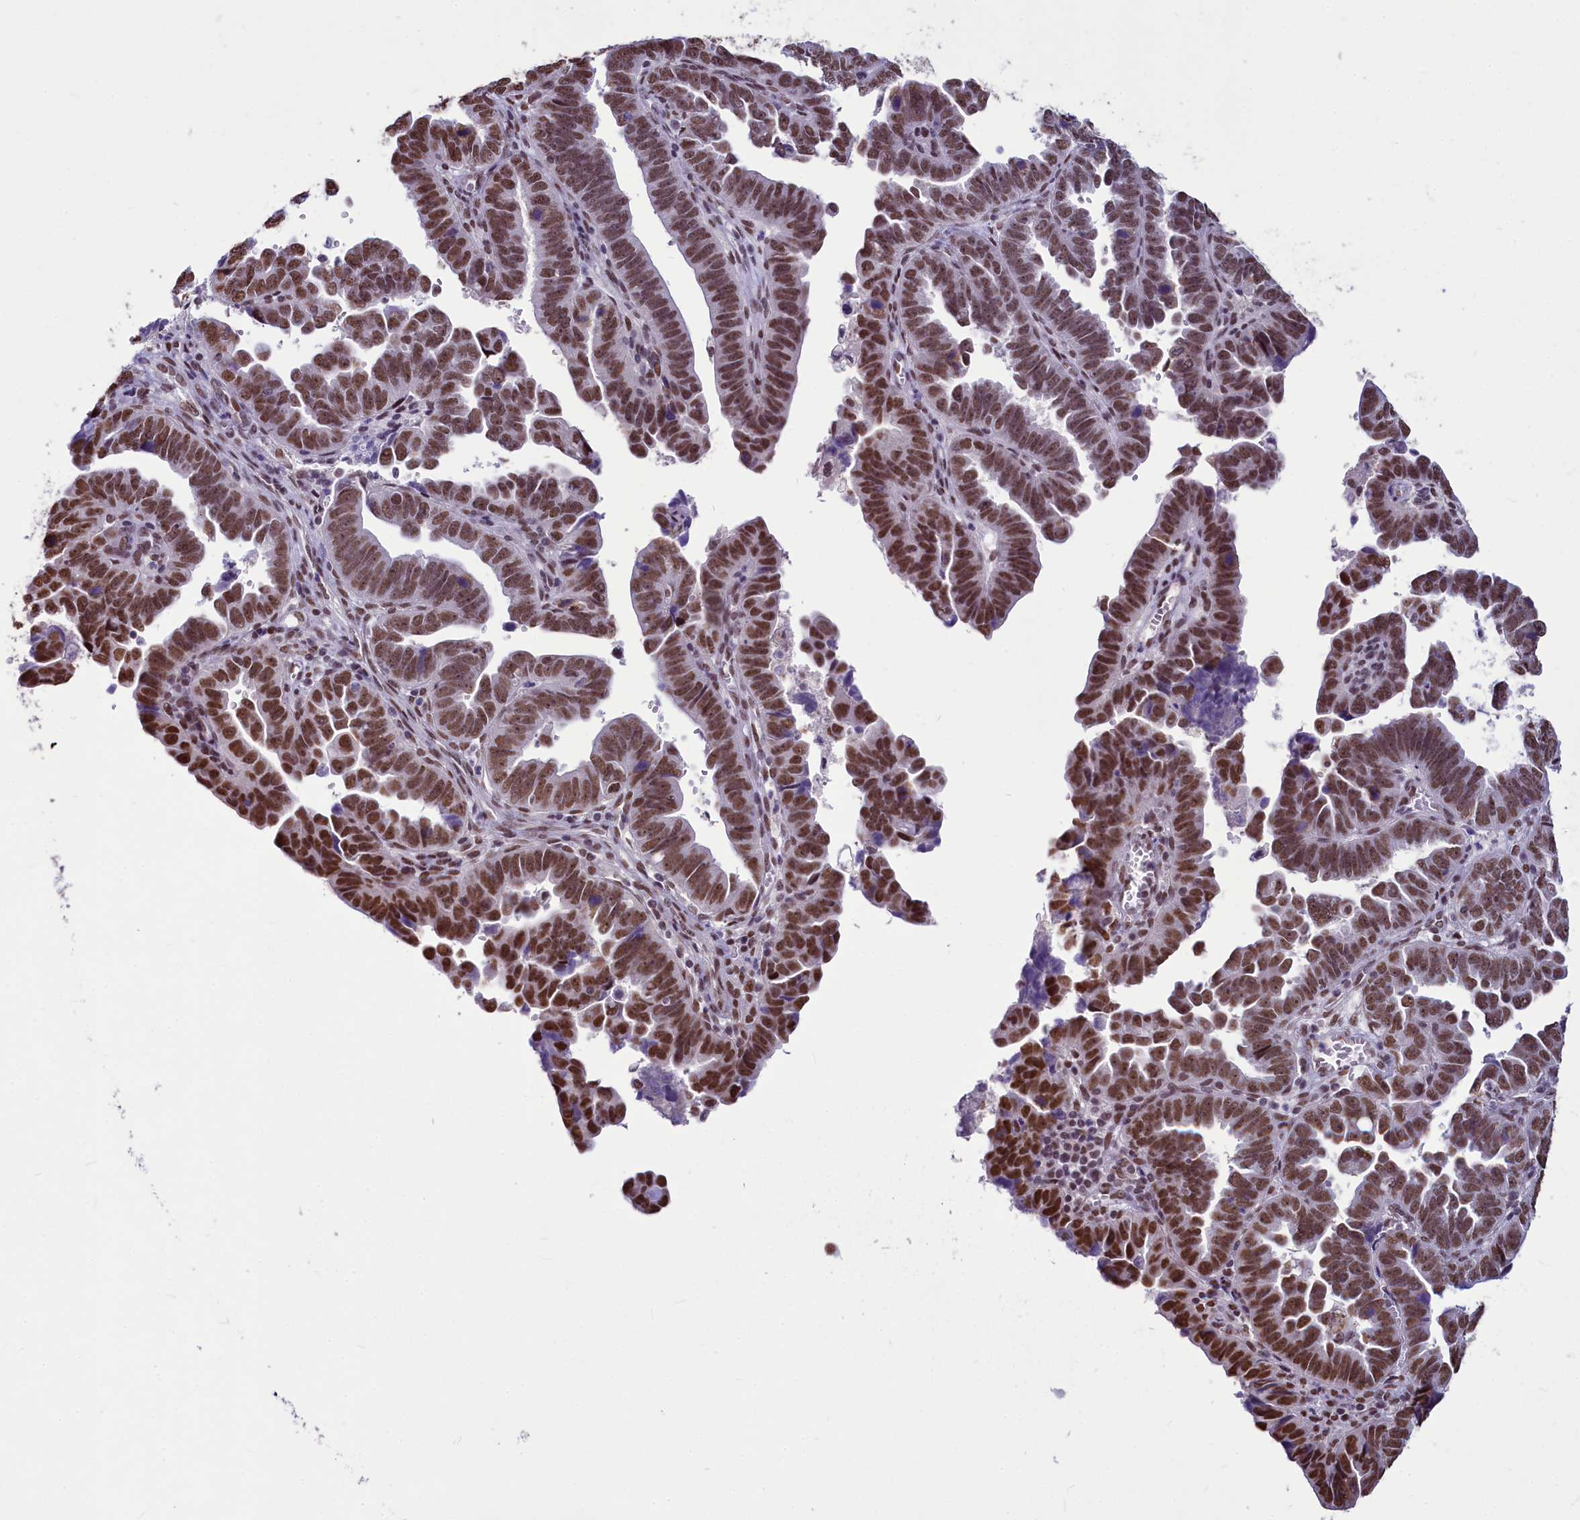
{"staining": {"intensity": "strong", "quantity": ">75%", "location": "nuclear"}, "tissue": "endometrial cancer", "cell_type": "Tumor cells", "image_type": "cancer", "snomed": [{"axis": "morphology", "description": "Adenocarcinoma, NOS"}, {"axis": "topography", "description": "Endometrium"}], "caption": "Tumor cells show high levels of strong nuclear expression in about >75% of cells in endometrial cancer (adenocarcinoma). (Brightfield microscopy of DAB IHC at high magnification).", "gene": "PARPBP", "patient": {"sex": "female", "age": 75}}